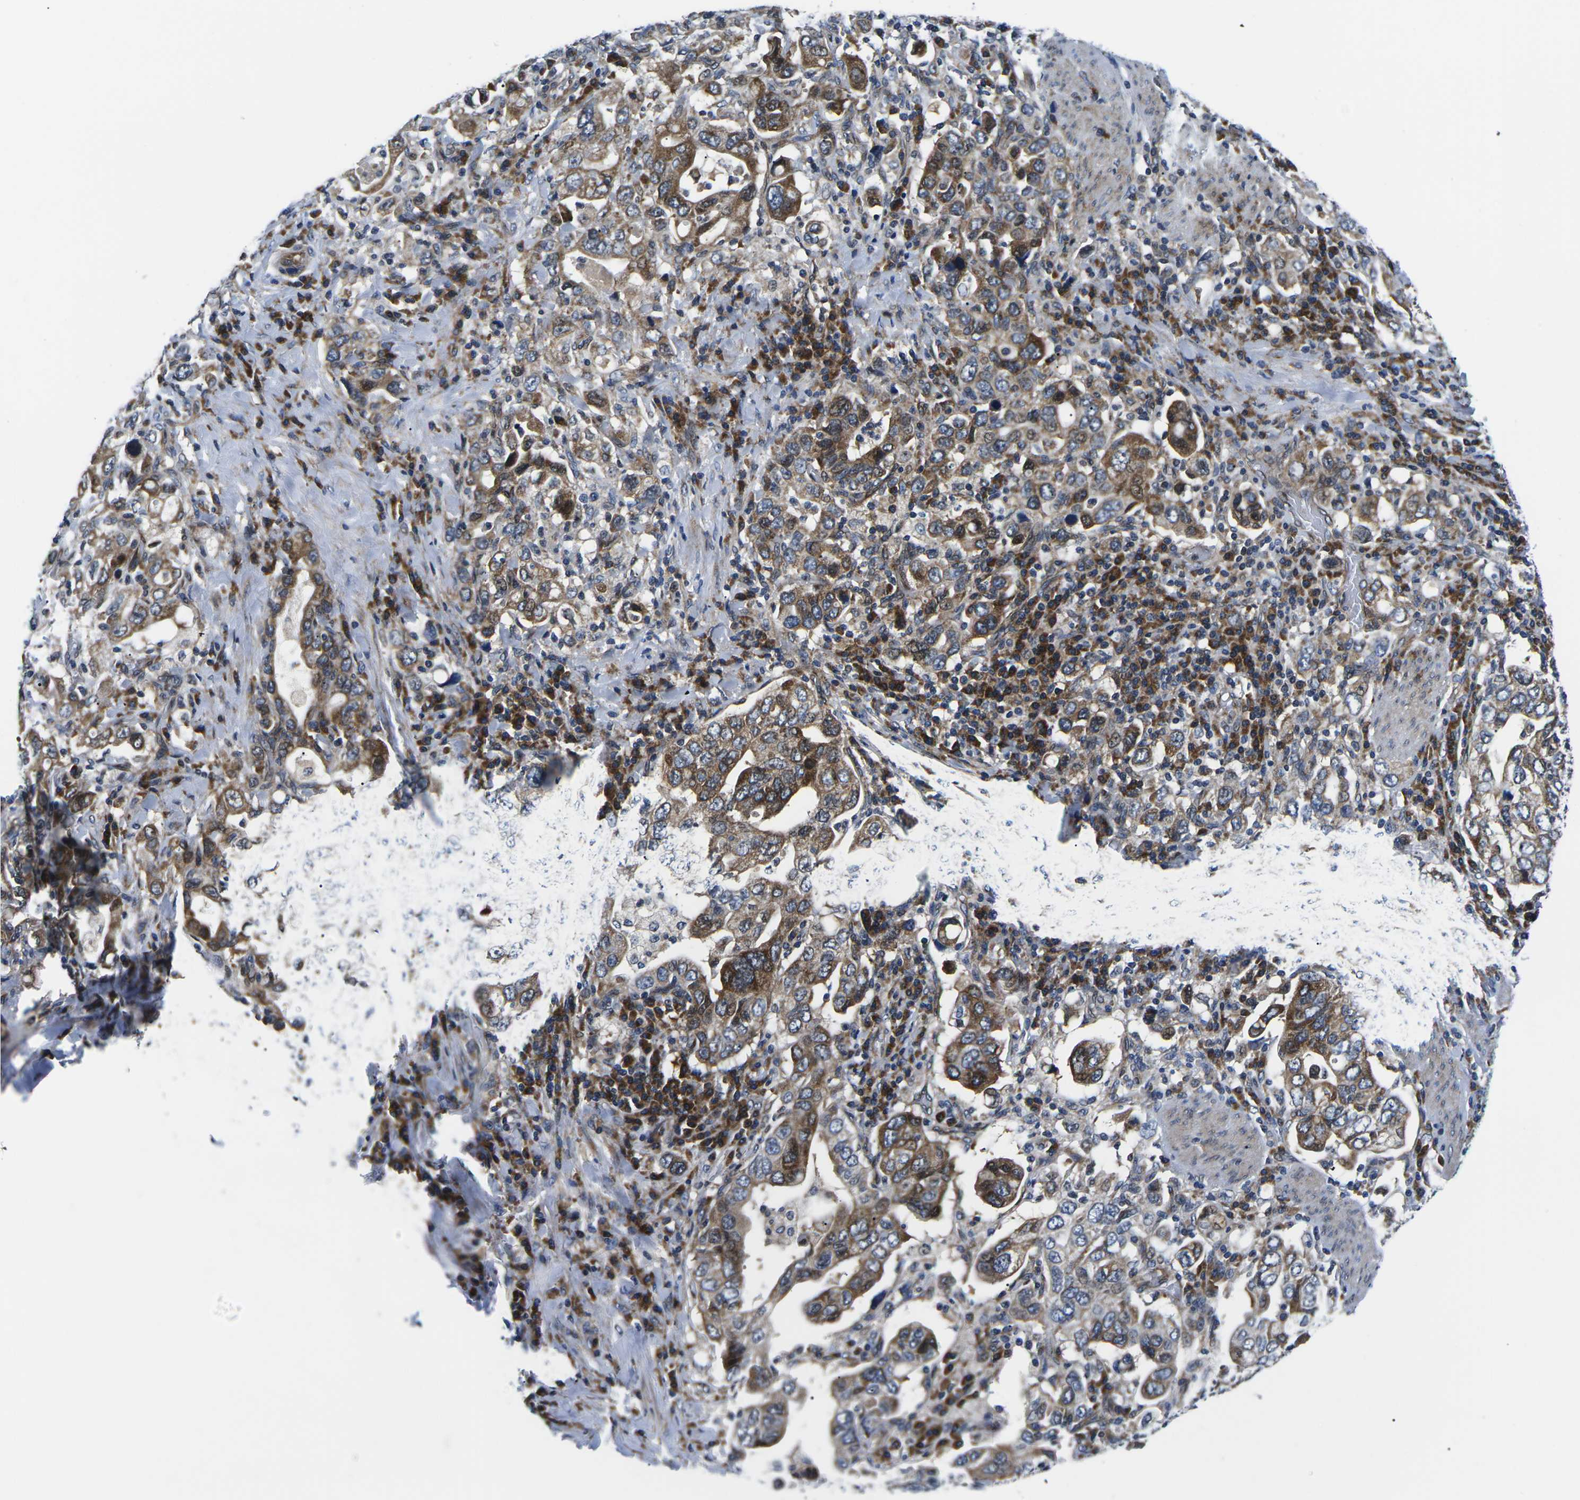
{"staining": {"intensity": "moderate", "quantity": ">75%", "location": "cytoplasmic/membranous"}, "tissue": "stomach cancer", "cell_type": "Tumor cells", "image_type": "cancer", "snomed": [{"axis": "morphology", "description": "Adenocarcinoma, NOS"}, {"axis": "topography", "description": "Stomach, upper"}], "caption": "An immunohistochemistry (IHC) histopathology image of neoplastic tissue is shown. Protein staining in brown highlights moderate cytoplasmic/membranous positivity in stomach adenocarcinoma within tumor cells.", "gene": "EIF4E", "patient": {"sex": "male", "age": 62}}